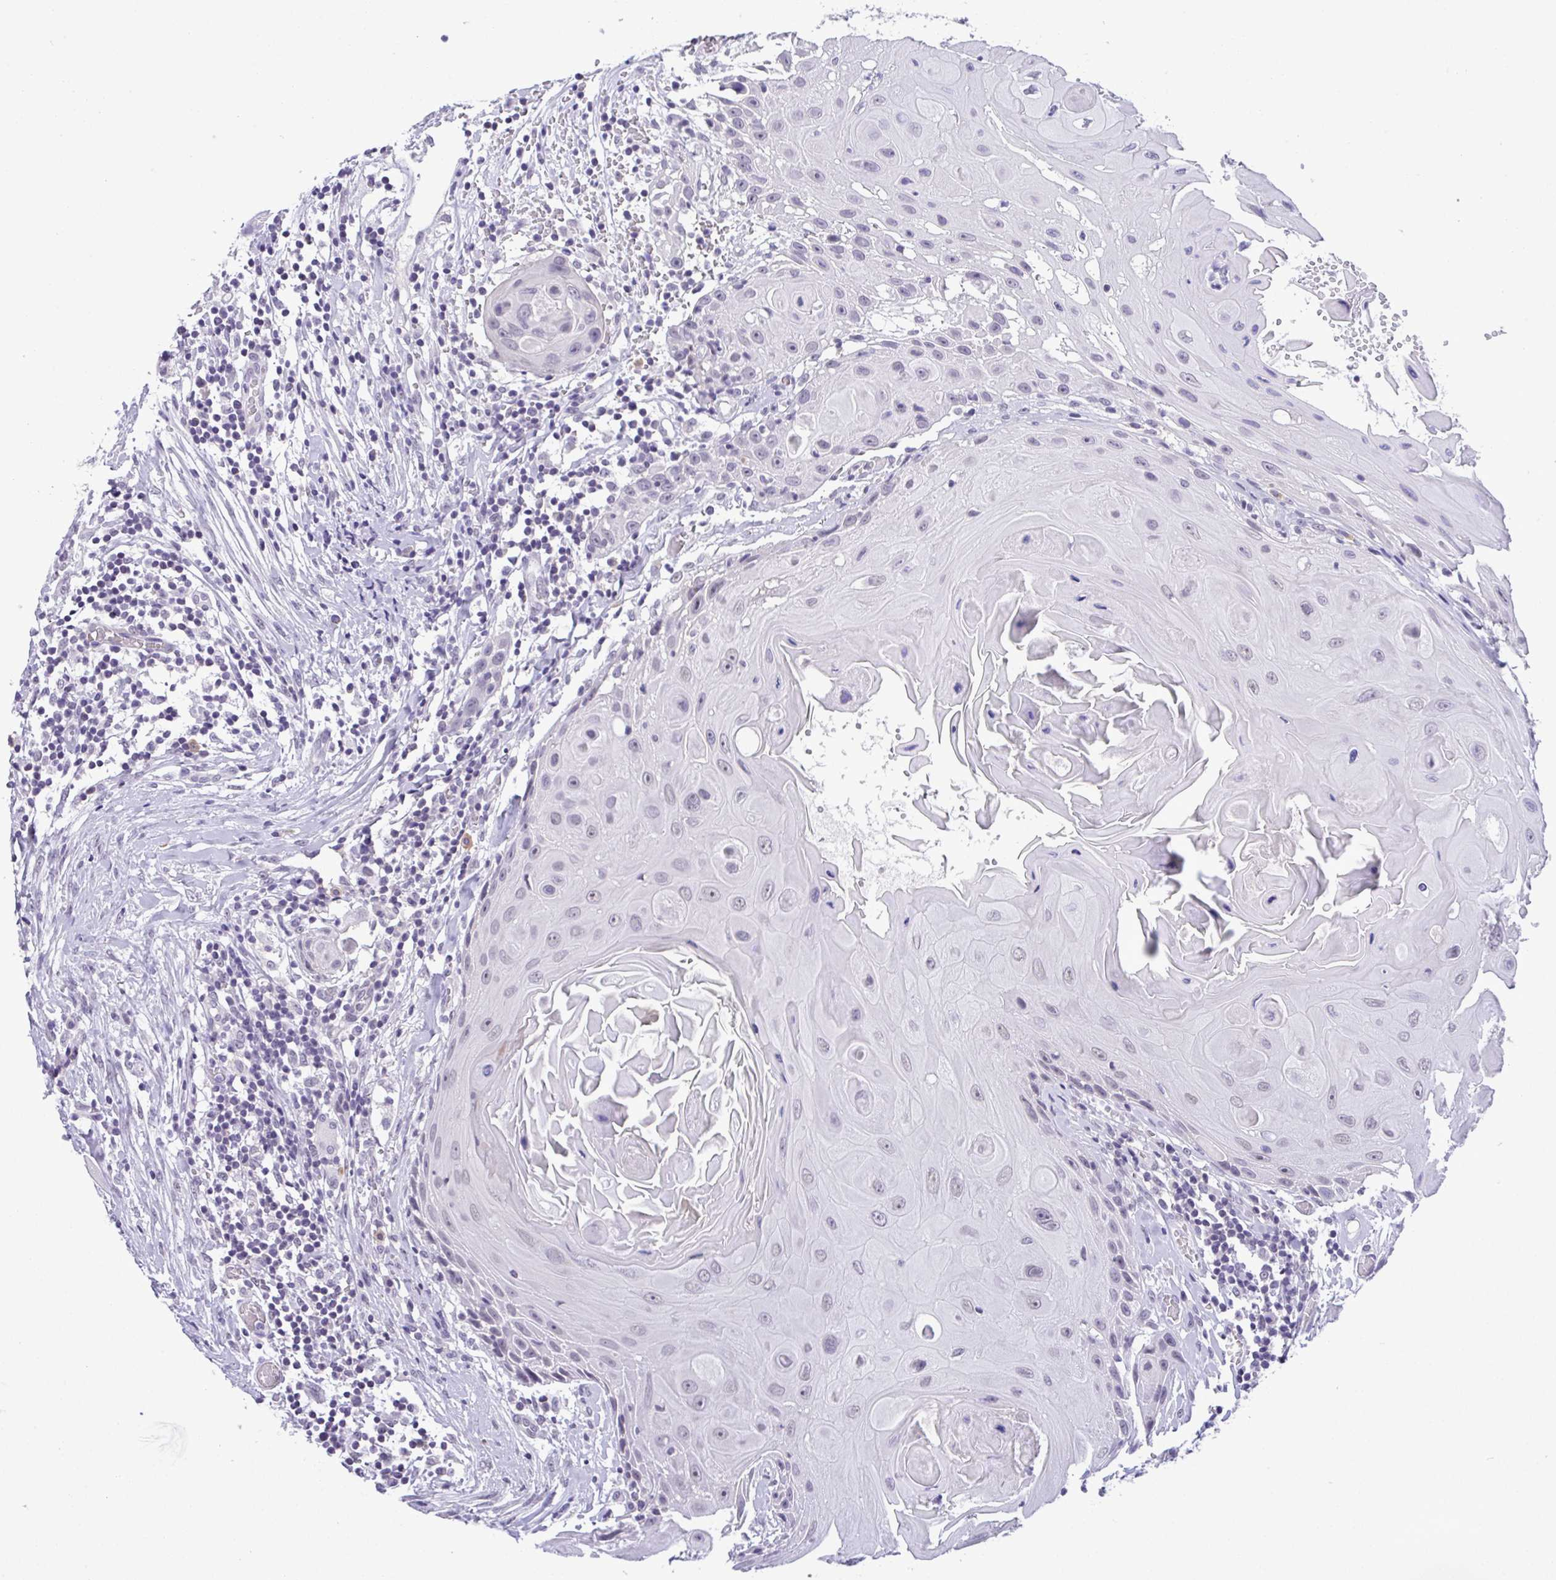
{"staining": {"intensity": "negative", "quantity": "none", "location": "none"}, "tissue": "head and neck cancer", "cell_type": "Tumor cells", "image_type": "cancer", "snomed": [{"axis": "morphology", "description": "Squamous cell carcinoma, NOS"}, {"axis": "topography", "description": "Oral tissue"}, {"axis": "topography", "description": "Head-Neck"}], "caption": "IHC of head and neck cancer (squamous cell carcinoma) exhibits no expression in tumor cells.", "gene": "YBX2", "patient": {"sex": "male", "age": 49}}